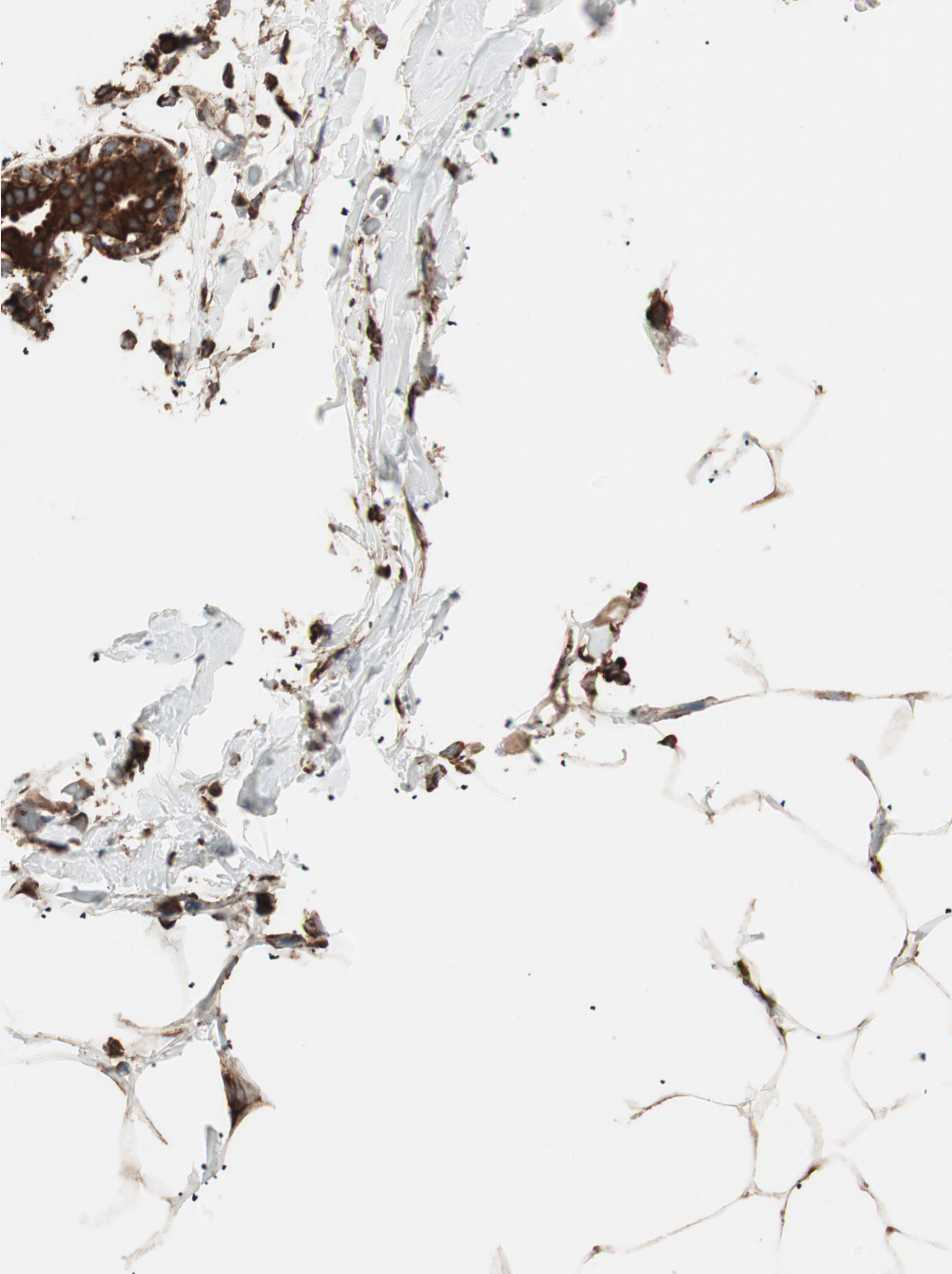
{"staining": {"intensity": "weak", "quantity": ">75%", "location": "cytoplasmic/membranous"}, "tissue": "adipose tissue", "cell_type": "Adipocytes", "image_type": "normal", "snomed": [{"axis": "morphology", "description": "Normal tissue, NOS"}, {"axis": "topography", "description": "Breast"}, {"axis": "topography", "description": "Adipose tissue"}], "caption": "High-power microscopy captured an immunohistochemistry (IHC) photomicrograph of benign adipose tissue, revealing weak cytoplasmic/membranous expression in about >75% of adipocytes.", "gene": "VEGFA", "patient": {"sex": "female", "age": 25}}